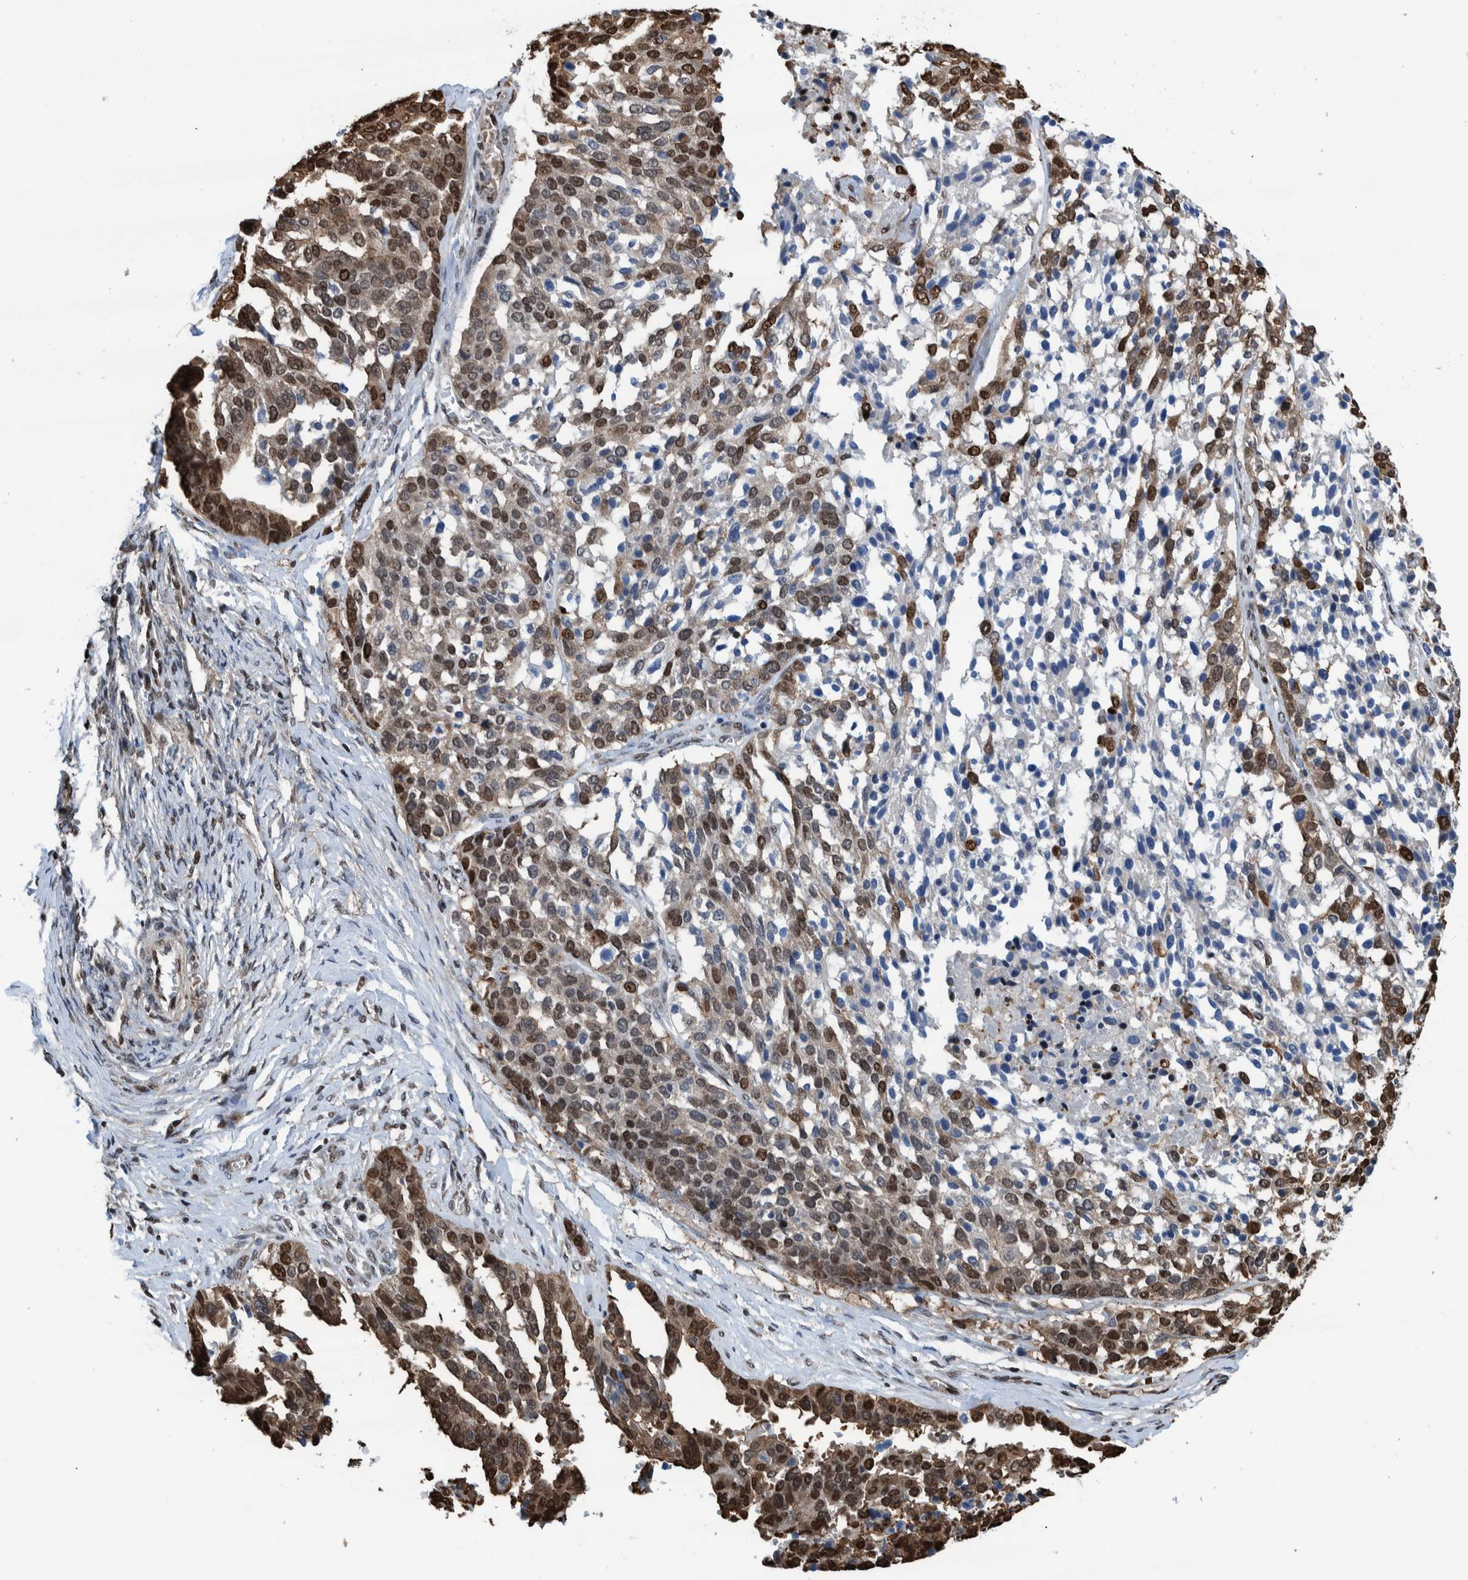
{"staining": {"intensity": "strong", "quantity": ">75%", "location": "nuclear"}, "tissue": "ovarian cancer", "cell_type": "Tumor cells", "image_type": "cancer", "snomed": [{"axis": "morphology", "description": "Cystadenocarcinoma, serous, NOS"}, {"axis": "topography", "description": "Ovary"}], "caption": "Approximately >75% of tumor cells in human ovarian cancer (serous cystadenocarcinoma) exhibit strong nuclear protein staining as visualized by brown immunohistochemical staining.", "gene": "HEATR9", "patient": {"sex": "female", "age": 44}}